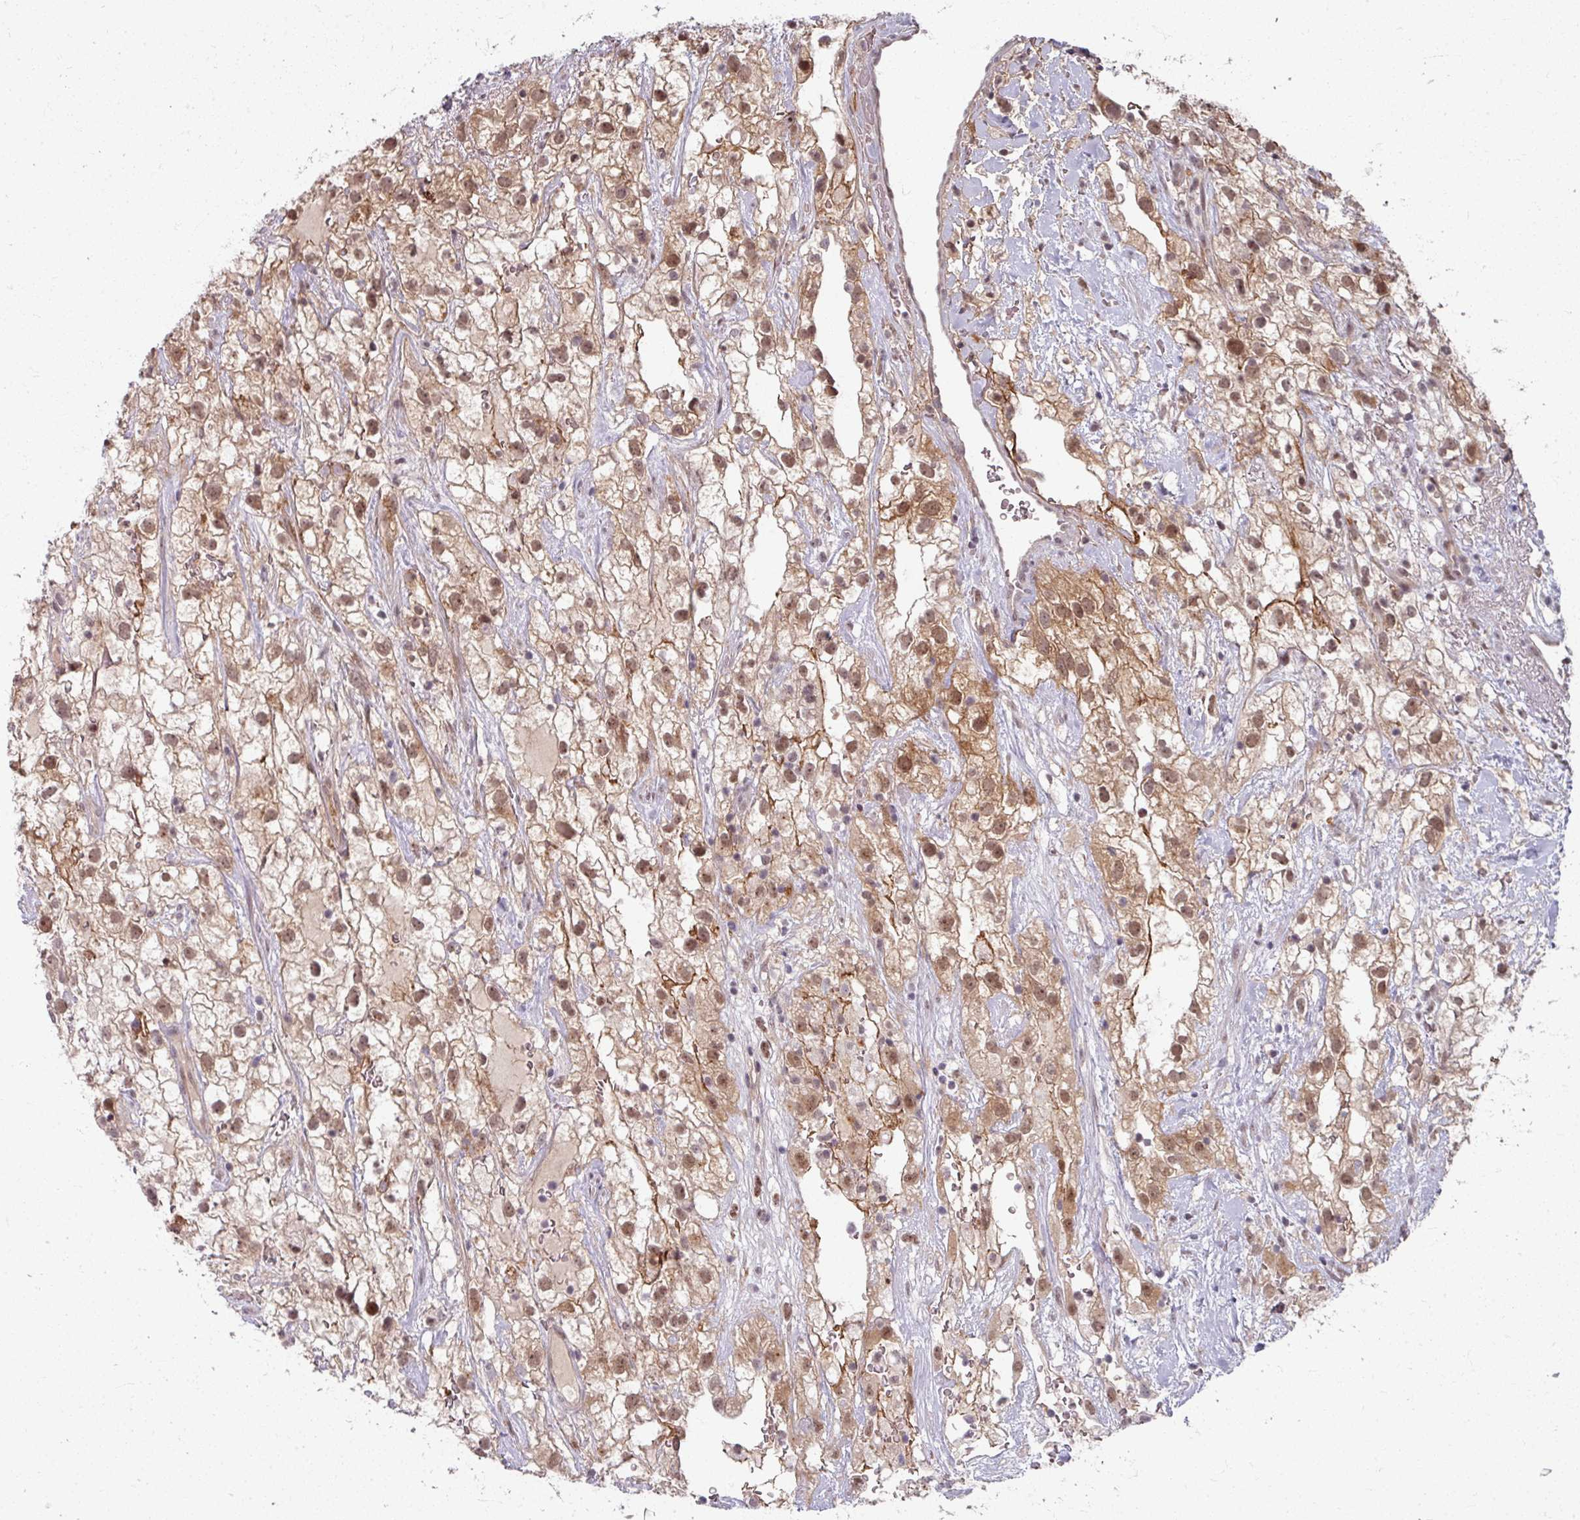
{"staining": {"intensity": "moderate", "quantity": ">75%", "location": "cytoplasmic/membranous,nuclear"}, "tissue": "renal cancer", "cell_type": "Tumor cells", "image_type": "cancer", "snomed": [{"axis": "morphology", "description": "Adenocarcinoma, NOS"}, {"axis": "topography", "description": "Kidney"}], "caption": "Protein expression analysis of human renal adenocarcinoma reveals moderate cytoplasmic/membranous and nuclear staining in about >75% of tumor cells.", "gene": "KLC3", "patient": {"sex": "male", "age": 59}}